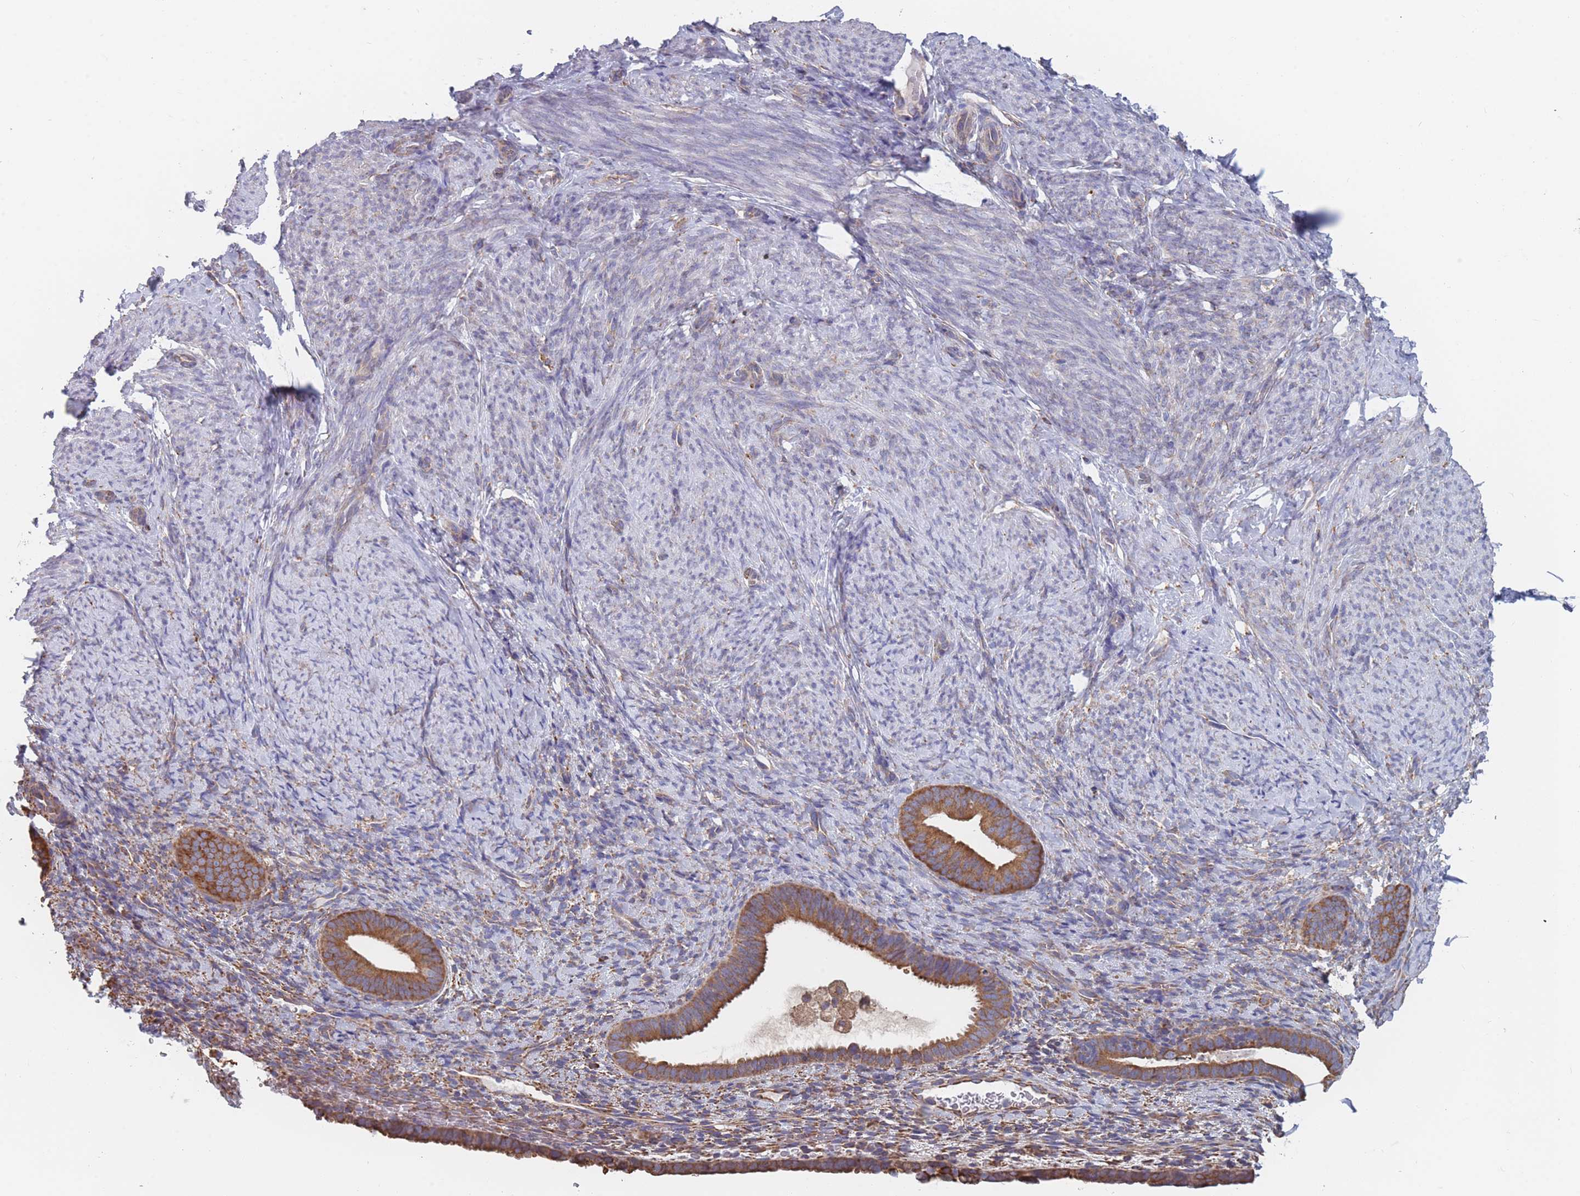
{"staining": {"intensity": "weak", "quantity": "<25%", "location": "cytoplasmic/membranous"}, "tissue": "endometrium", "cell_type": "Cells in endometrial stroma", "image_type": "normal", "snomed": [{"axis": "morphology", "description": "Normal tissue, NOS"}, {"axis": "topography", "description": "Endometrium"}], "caption": "Protein analysis of normal endometrium demonstrates no significant staining in cells in endometrial stroma. (DAB IHC, high magnification).", "gene": "OR7C2", "patient": {"sex": "female", "age": 65}}